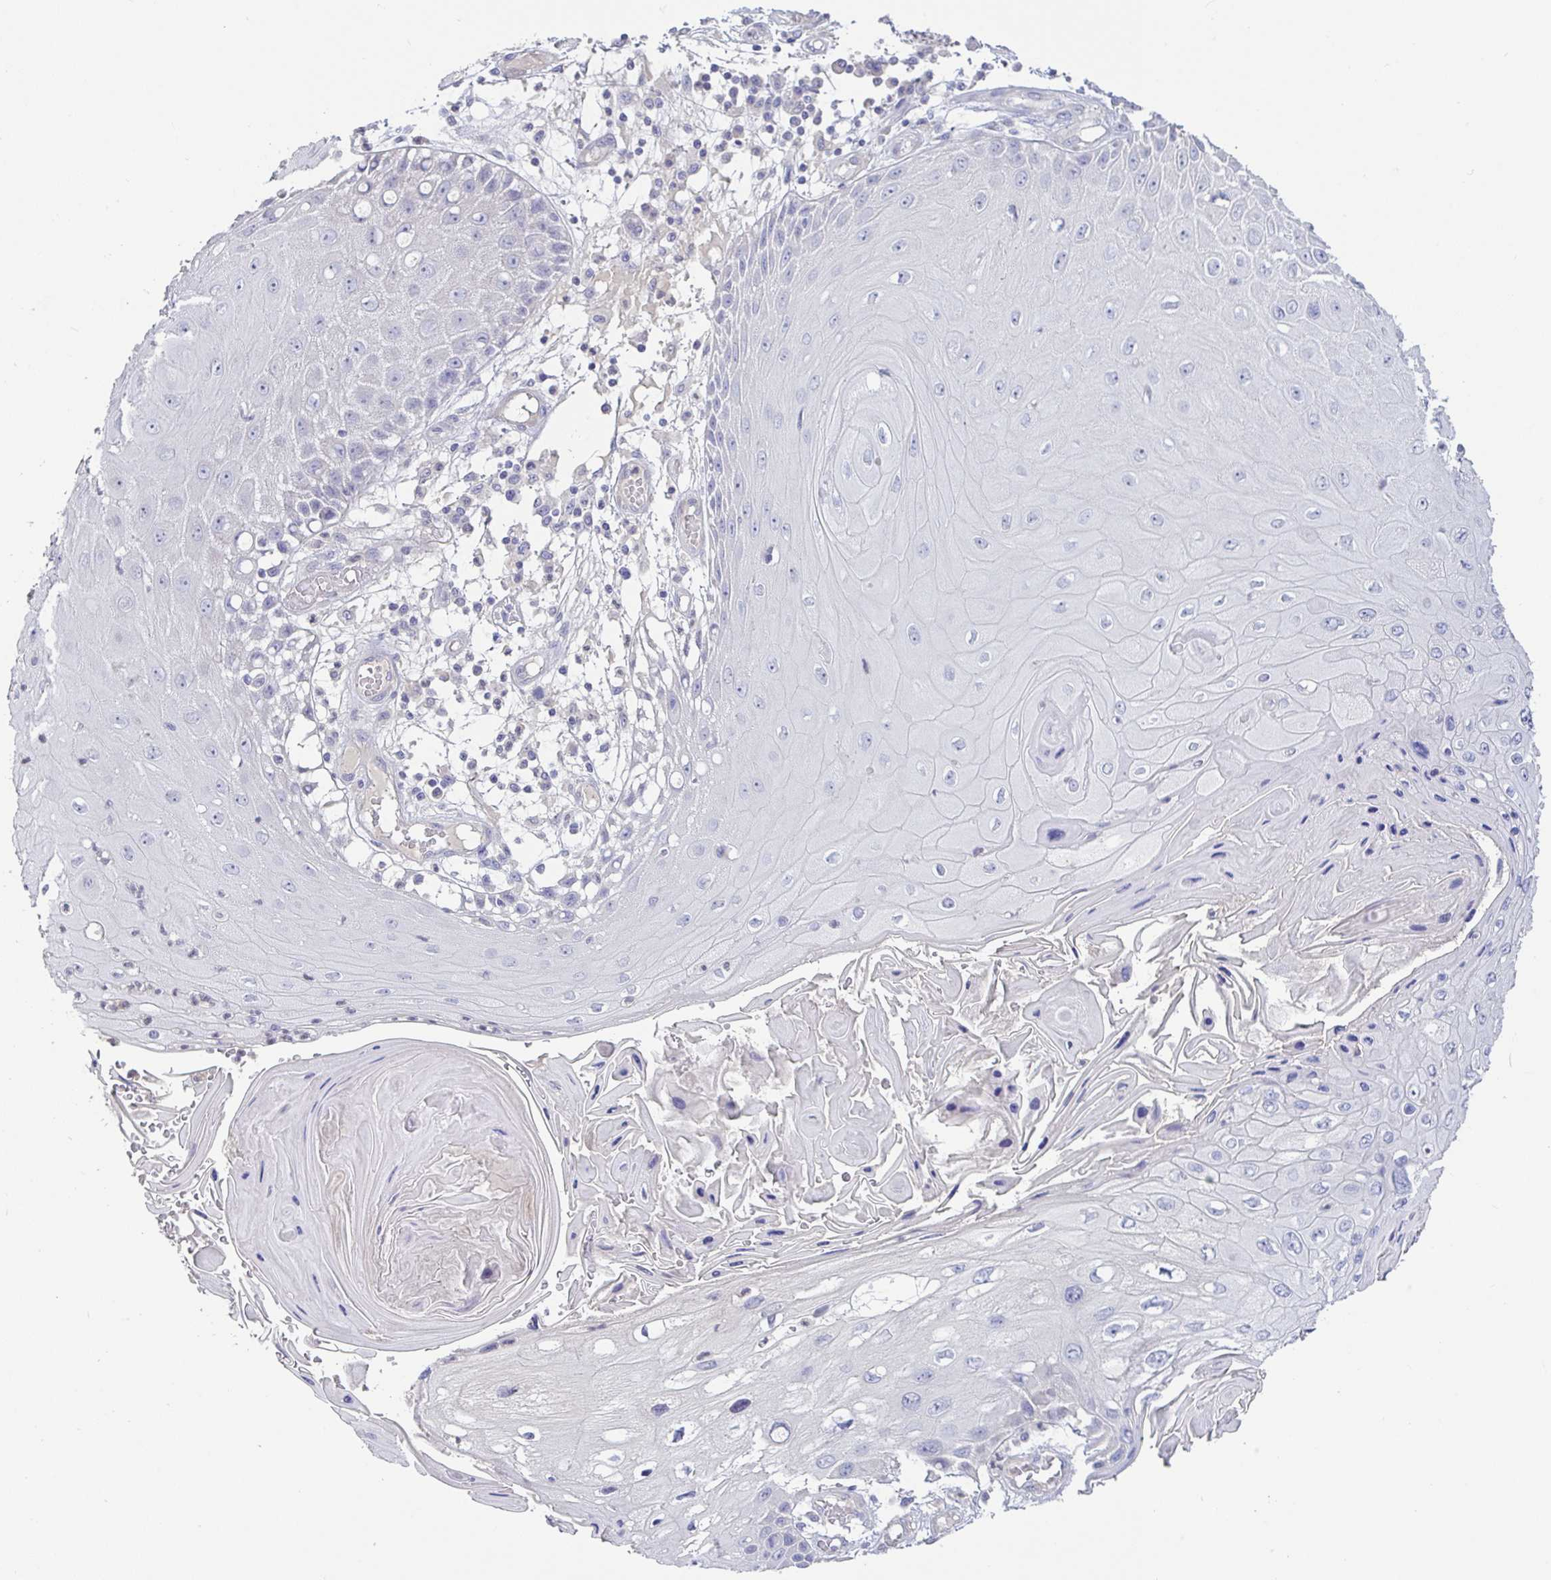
{"staining": {"intensity": "negative", "quantity": "none", "location": "none"}, "tissue": "skin cancer", "cell_type": "Tumor cells", "image_type": "cancer", "snomed": [{"axis": "morphology", "description": "Squamous cell carcinoma, NOS"}, {"axis": "topography", "description": "Skin"}, {"axis": "topography", "description": "Vulva"}], "caption": "Tumor cells are negative for protein expression in human skin cancer.", "gene": "PYGM", "patient": {"sex": "female", "age": 44}}